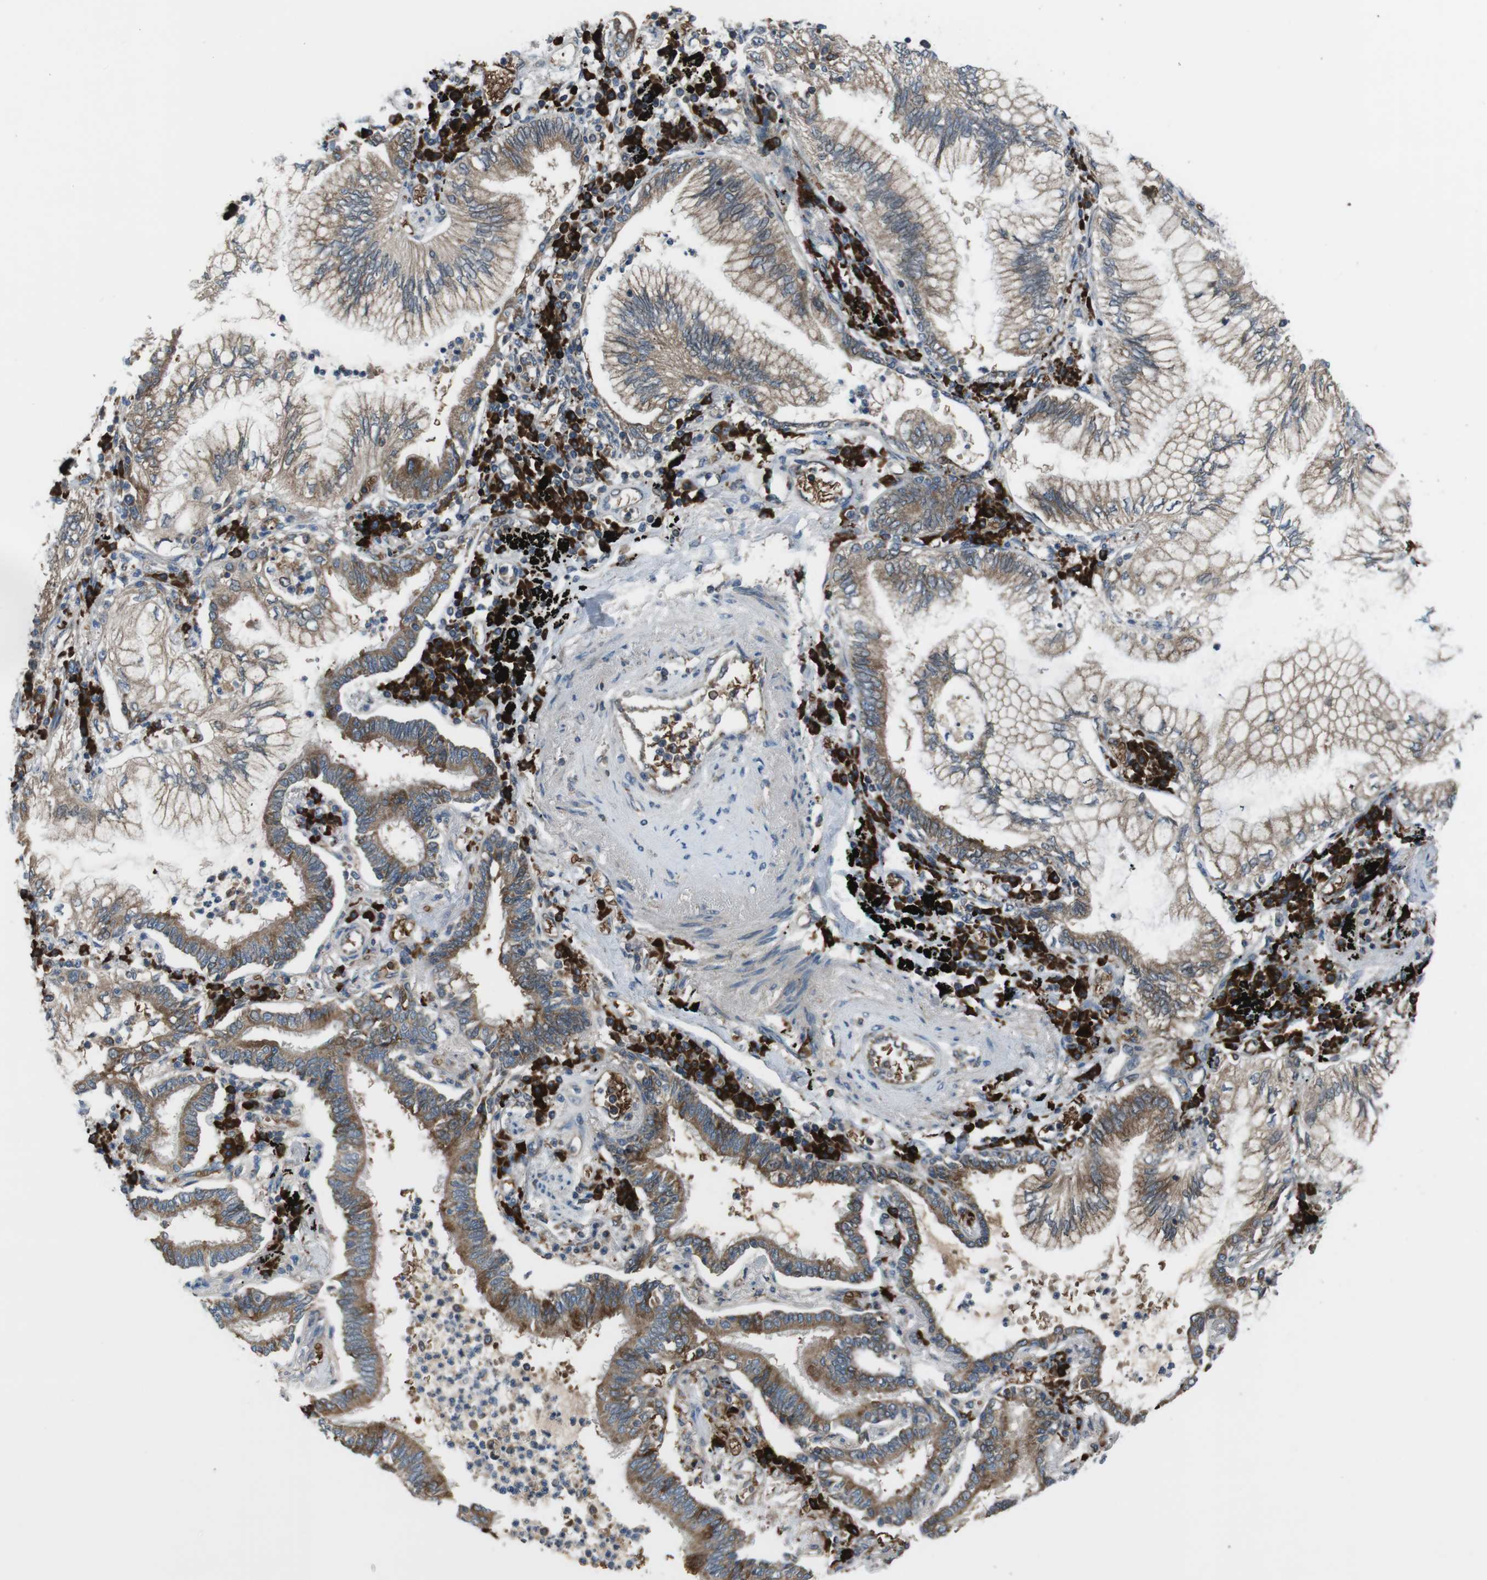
{"staining": {"intensity": "moderate", "quantity": ">75%", "location": "cytoplasmic/membranous"}, "tissue": "lung cancer", "cell_type": "Tumor cells", "image_type": "cancer", "snomed": [{"axis": "morphology", "description": "Normal tissue, NOS"}, {"axis": "morphology", "description": "Adenocarcinoma, NOS"}, {"axis": "topography", "description": "Bronchus"}, {"axis": "topography", "description": "Lung"}], "caption": "Lung cancer was stained to show a protein in brown. There is medium levels of moderate cytoplasmic/membranous positivity in approximately >75% of tumor cells. (Brightfield microscopy of DAB IHC at high magnification).", "gene": "SSR3", "patient": {"sex": "female", "age": 70}}